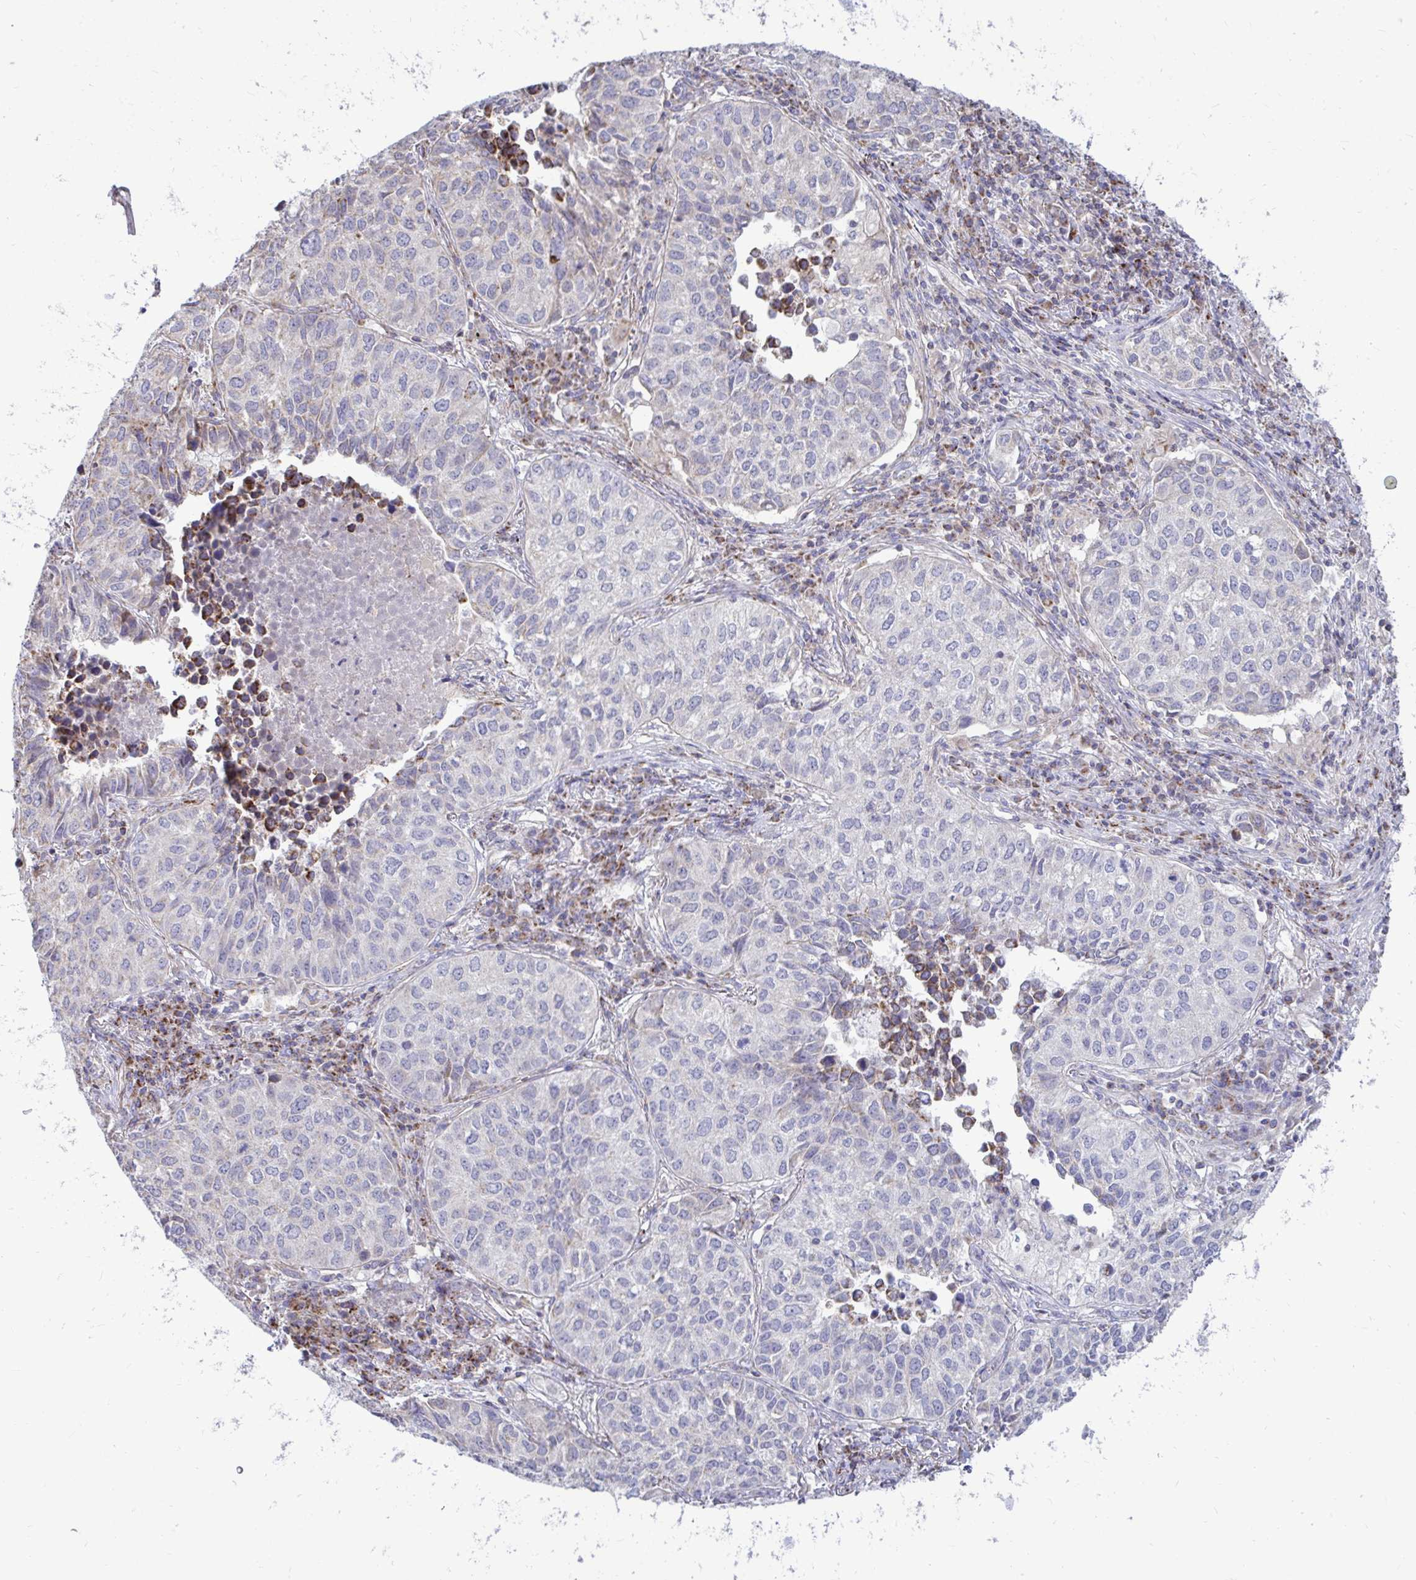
{"staining": {"intensity": "negative", "quantity": "none", "location": "none"}, "tissue": "lung cancer", "cell_type": "Tumor cells", "image_type": "cancer", "snomed": [{"axis": "morphology", "description": "Adenocarcinoma, NOS"}, {"axis": "topography", "description": "Lung"}], "caption": "IHC histopathology image of neoplastic tissue: lung adenocarcinoma stained with DAB reveals no significant protein positivity in tumor cells.", "gene": "OR10R2", "patient": {"sex": "female", "age": 50}}